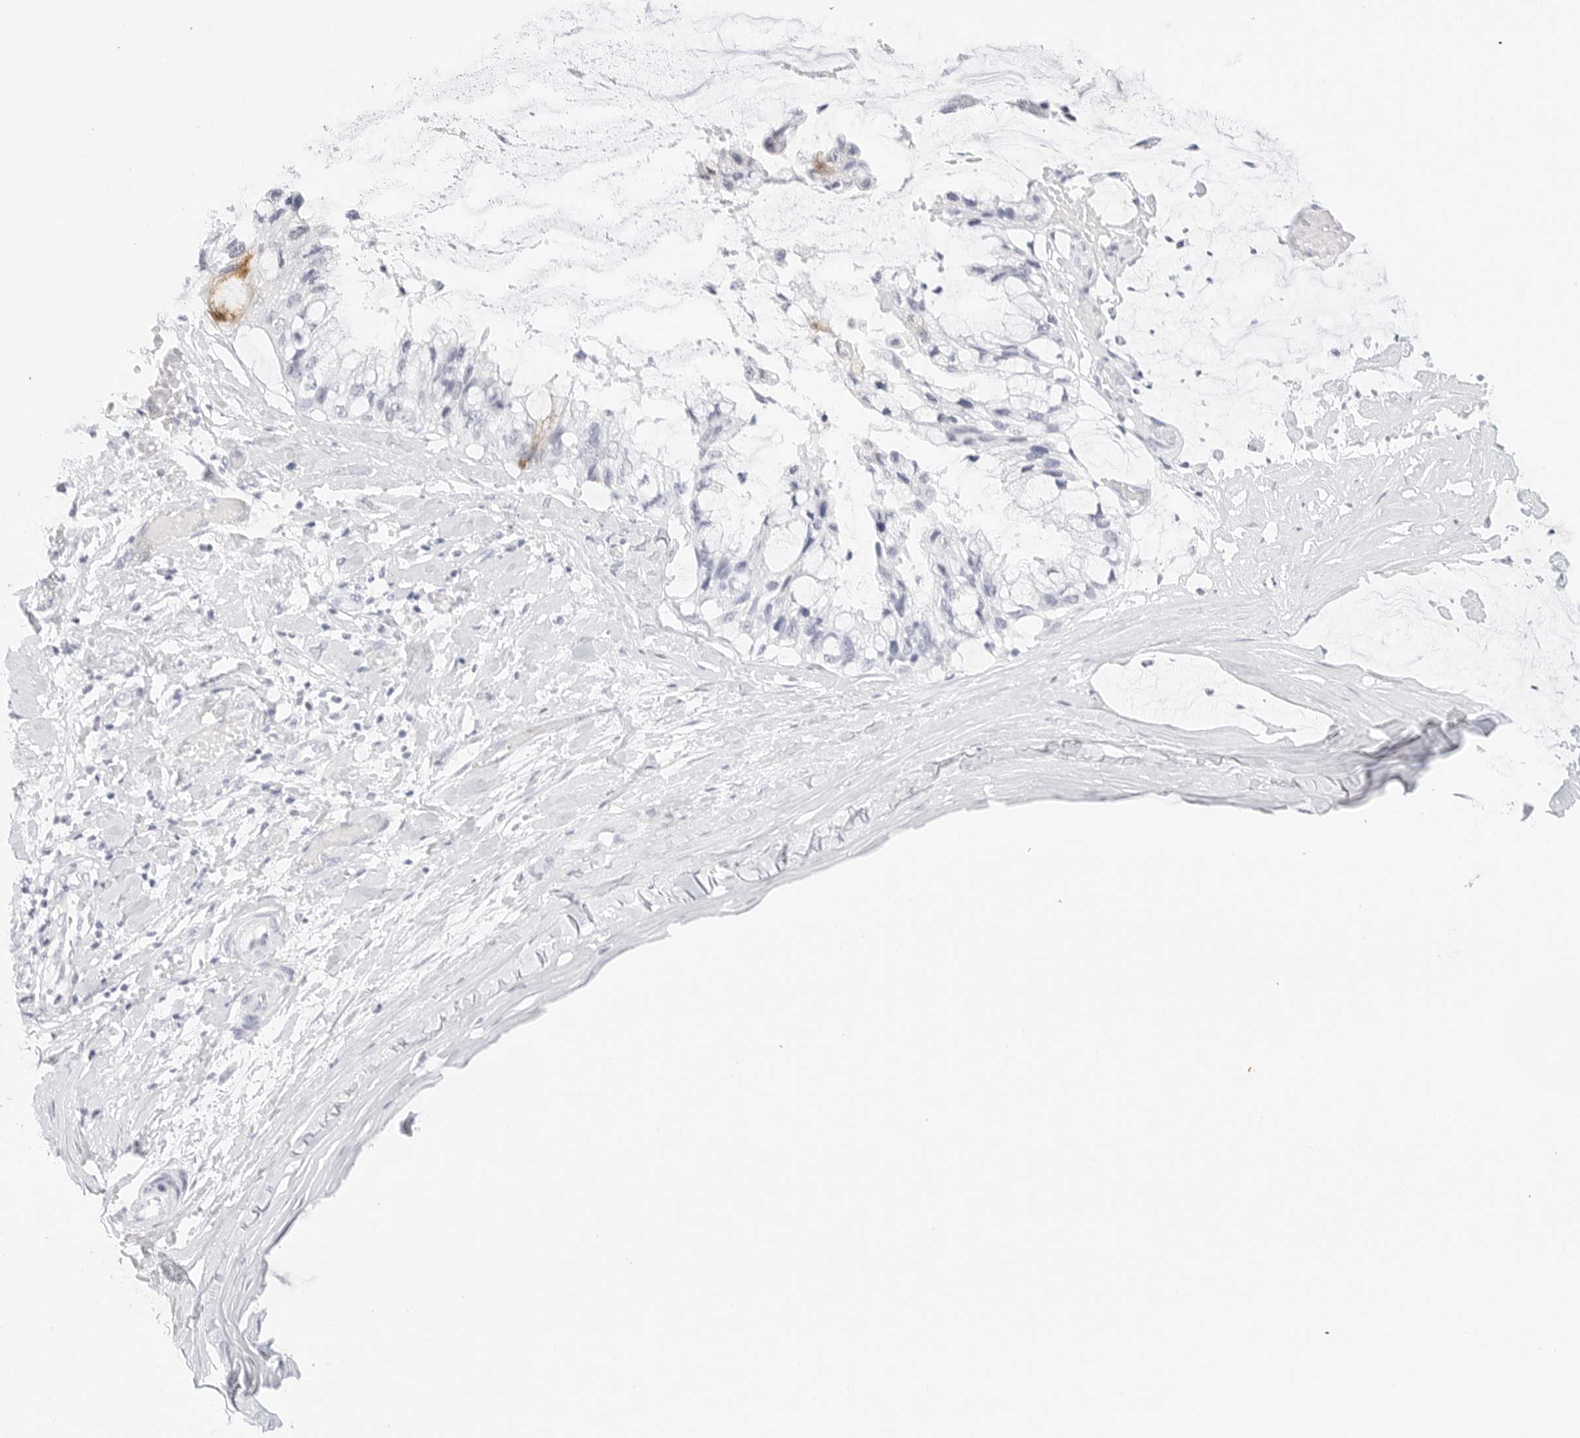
{"staining": {"intensity": "negative", "quantity": "none", "location": "none"}, "tissue": "ovarian cancer", "cell_type": "Tumor cells", "image_type": "cancer", "snomed": [{"axis": "morphology", "description": "Cystadenocarcinoma, mucinous, NOS"}, {"axis": "topography", "description": "Ovary"}], "caption": "Tumor cells are negative for protein expression in human mucinous cystadenocarcinoma (ovarian). Nuclei are stained in blue.", "gene": "TFF2", "patient": {"sex": "female", "age": 39}}